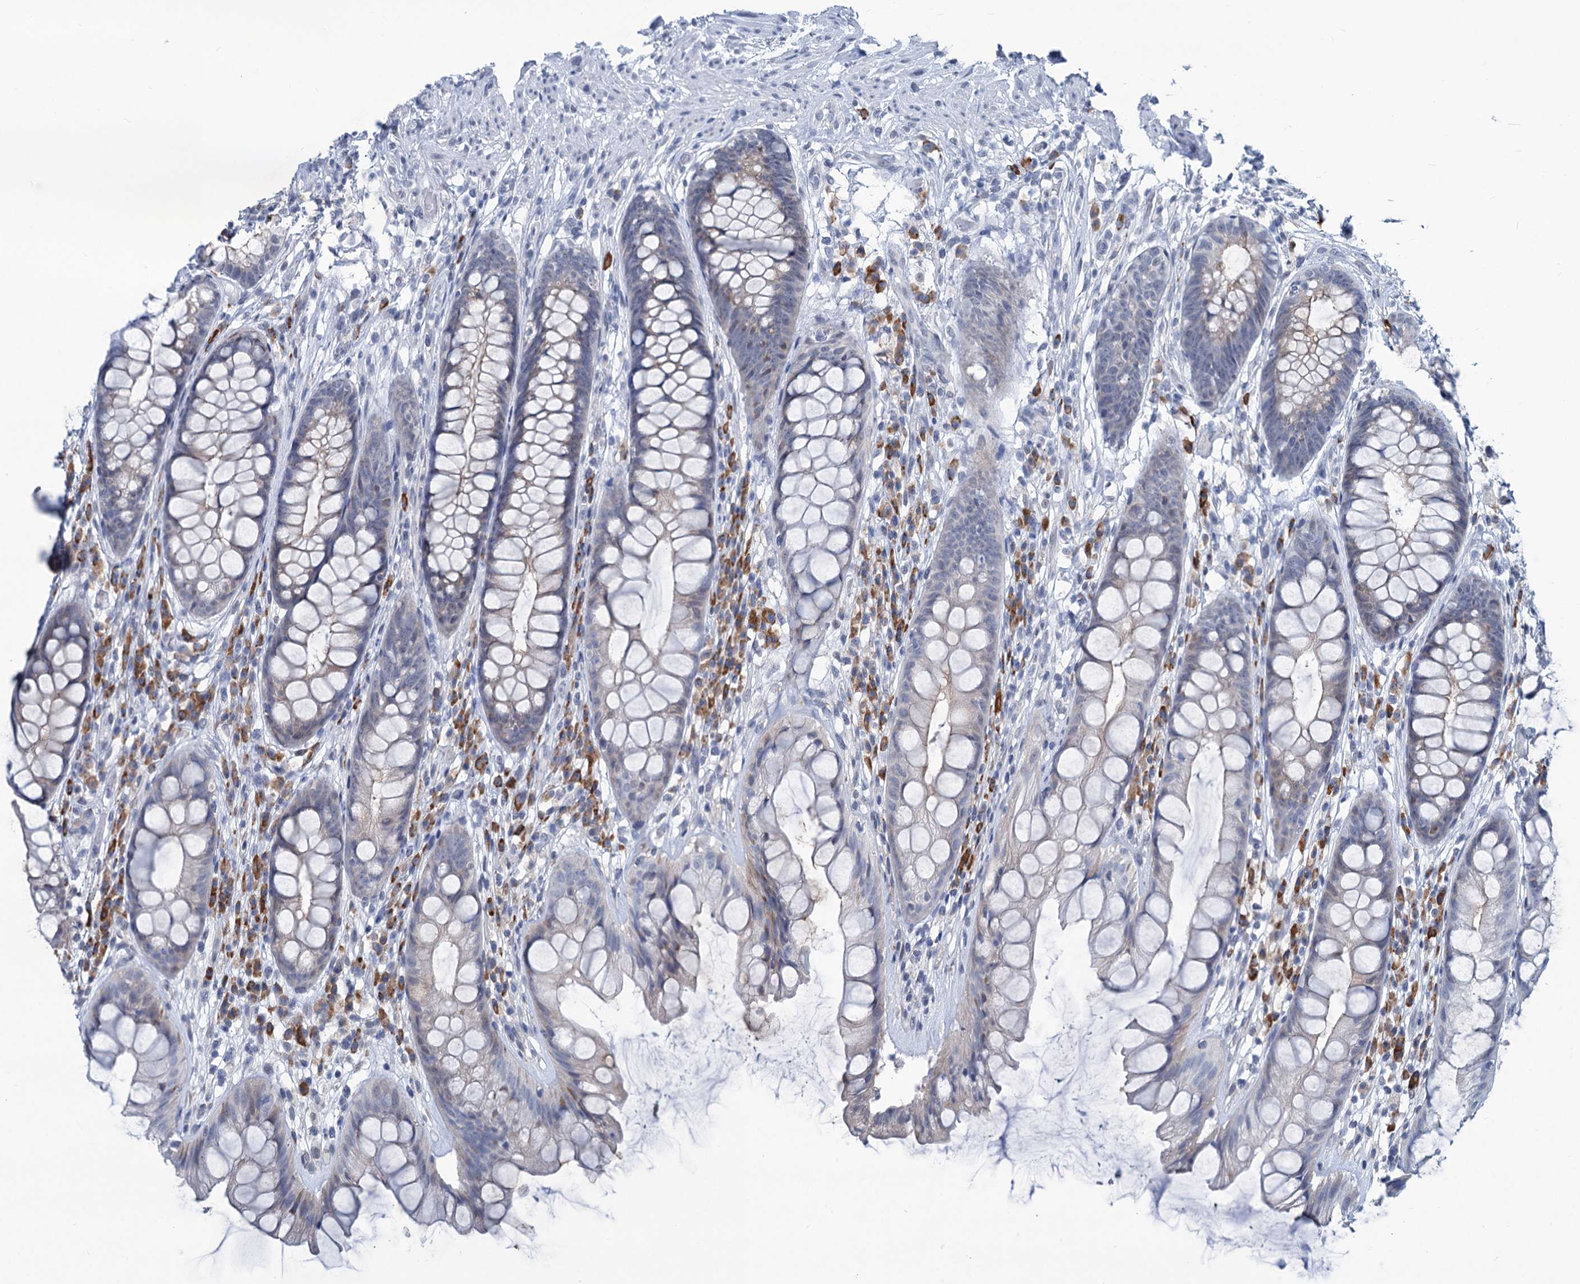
{"staining": {"intensity": "weak", "quantity": "<25%", "location": "cytoplasmic/membranous"}, "tissue": "rectum", "cell_type": "Glandular cells", "image_type": "normal", "snomed": [{"axis": "morphology", "description": "Normal tissue, NOS"}, {"axis": "topography", "description": "Rectum"}], "caption": "Glandular cells are negative for brown protein staining in benign rectum. (DAB (3,3'-diaminobenzidine) IHC visualized using brightfield microscopy, high magnification).", "gene": "NEU3", "patient": {"sex": "male", "age": 74}}